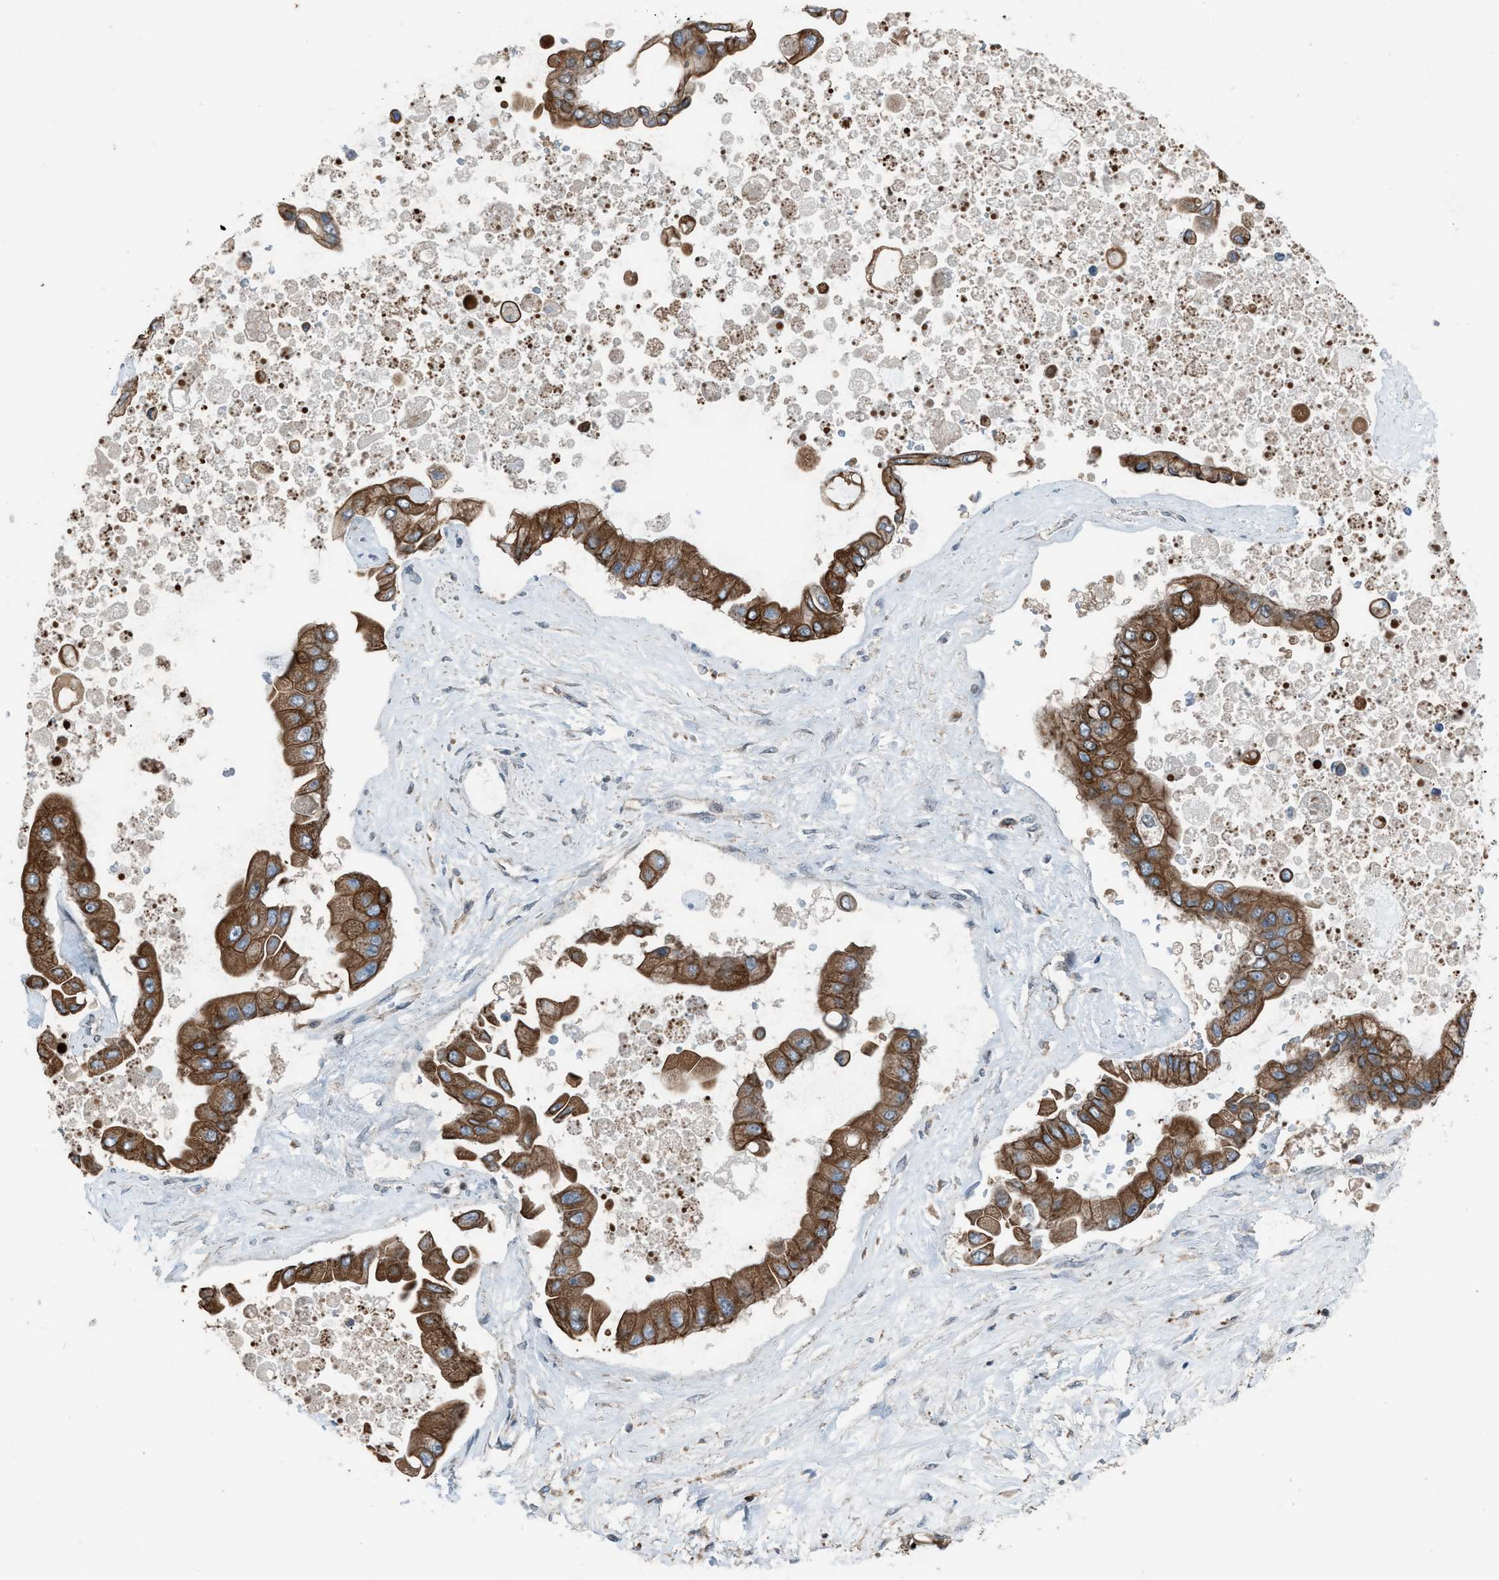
{"staining": {"intensity": "strong", "quantity": ">75%", "location": "cytoplasmic/membranous"}, "tissue": "liver cancer", "cell_type": "Tumor cells", "image_type": "cancer", "snomed": [{"axis": "morphology", "description": "Cholangiocarcinoma"}, {"axis": "topography", "description": "Liver"}], "caption": "About >75% of tumor cells in human cholangiocarcinoma (liver) exhibit strong cytoplasmic/membranous protein positivity as visualized by brown immunohistochemical staining.", "gene": "DYRK1A", "patient": {"sex": "male", "age": 50}}